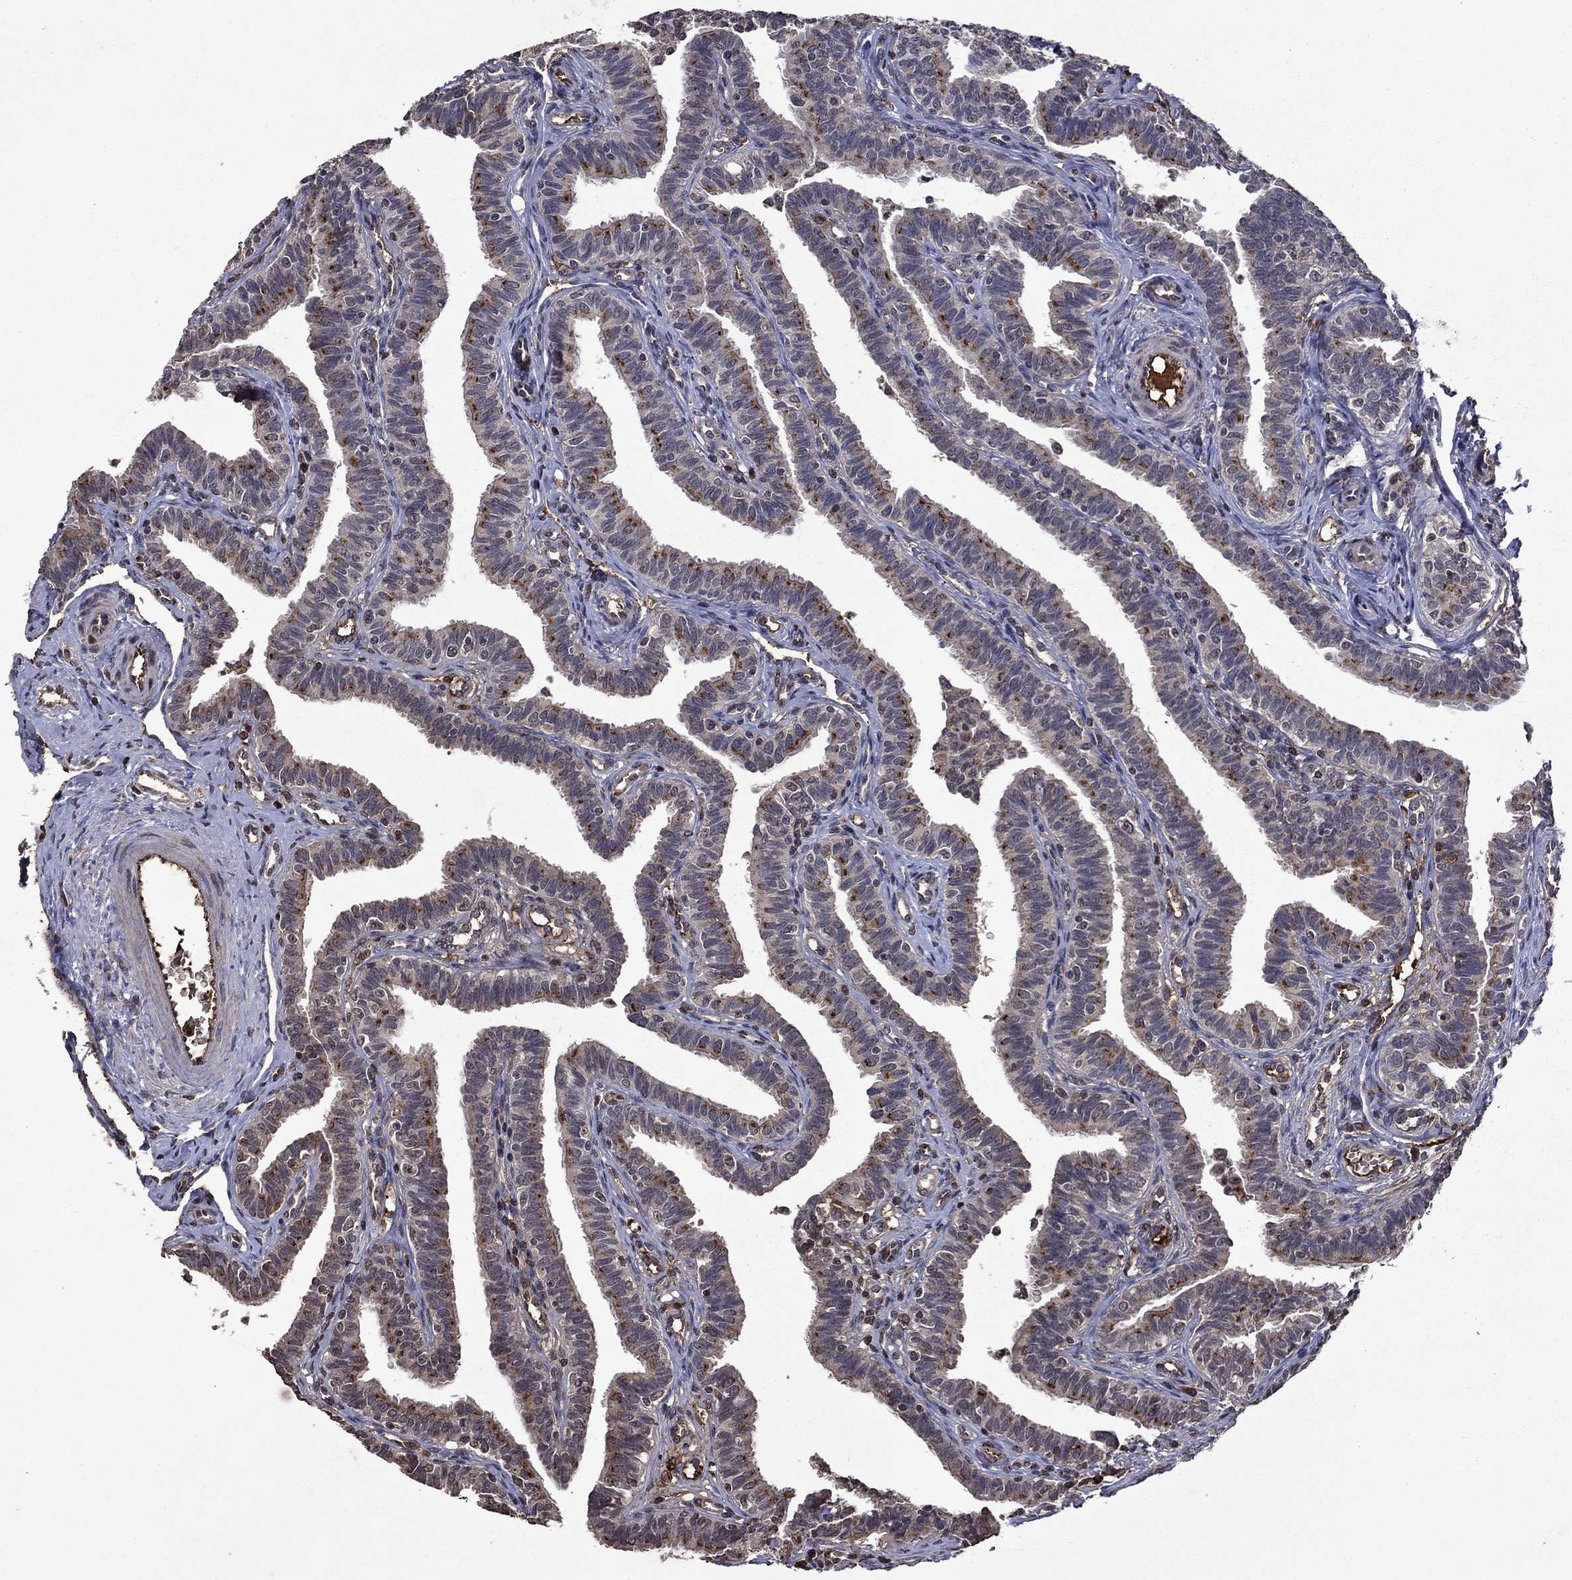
{"staining": {"intensity": "moderate", "quantity": "<25%", "location": "cytoplasmic/membranous"}, "tissue": "fallopian tube", "cell_type": "Glandular cells", "image_type": "normal", "snomed": [{"axis": "morphology", "description": "Normal tissue, NOS"}, {"axis": "topography", "description": "Fallopian tube"}], "caption": "The histopathology image displays staining of unremarkable fallopian tube, revealing moderate cytoplasmic/membranous protein expression (brown color) within glandular cells.", "gene": "NLGN1", "patient": {"sex": "female", "age": 36}}